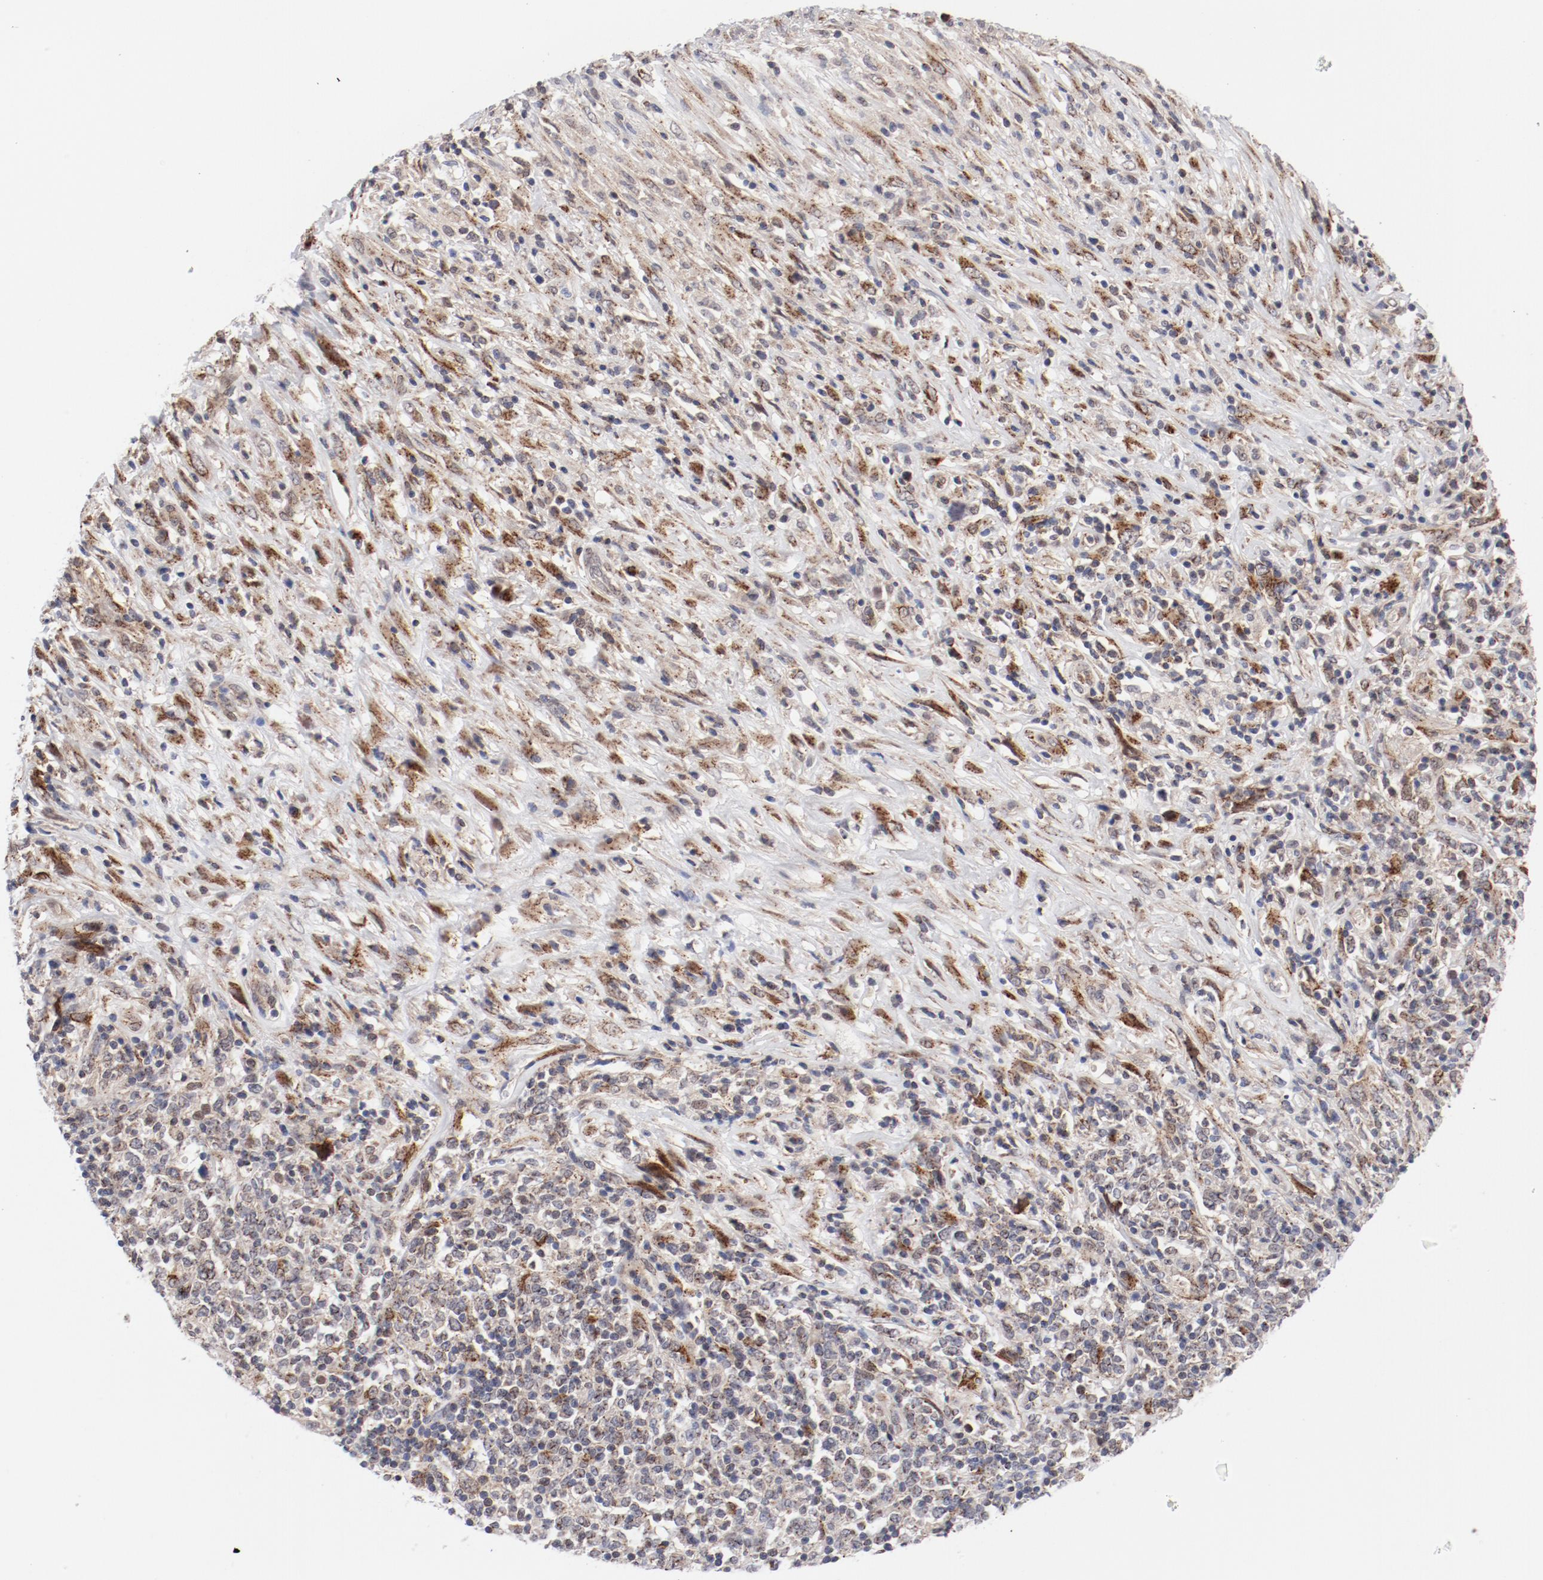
{"staining": {"intensity": "negative", "quantity": "none", "location": "none"}, "tissue": "lymphoma", "cell_type": "Tumor cells", "image_type": "cancer", "snomed": [{"axis": "morphology", "description": "Malignant lymphoma, non-Hodgkin's type, High grade"}, {"axis": "topography", "description": "Lymph node"}], "caption": "Tumor cells show no significant expression in lymphoma.", "gene": "RPL12", "patient": {"sex": "female", "age": 84}}